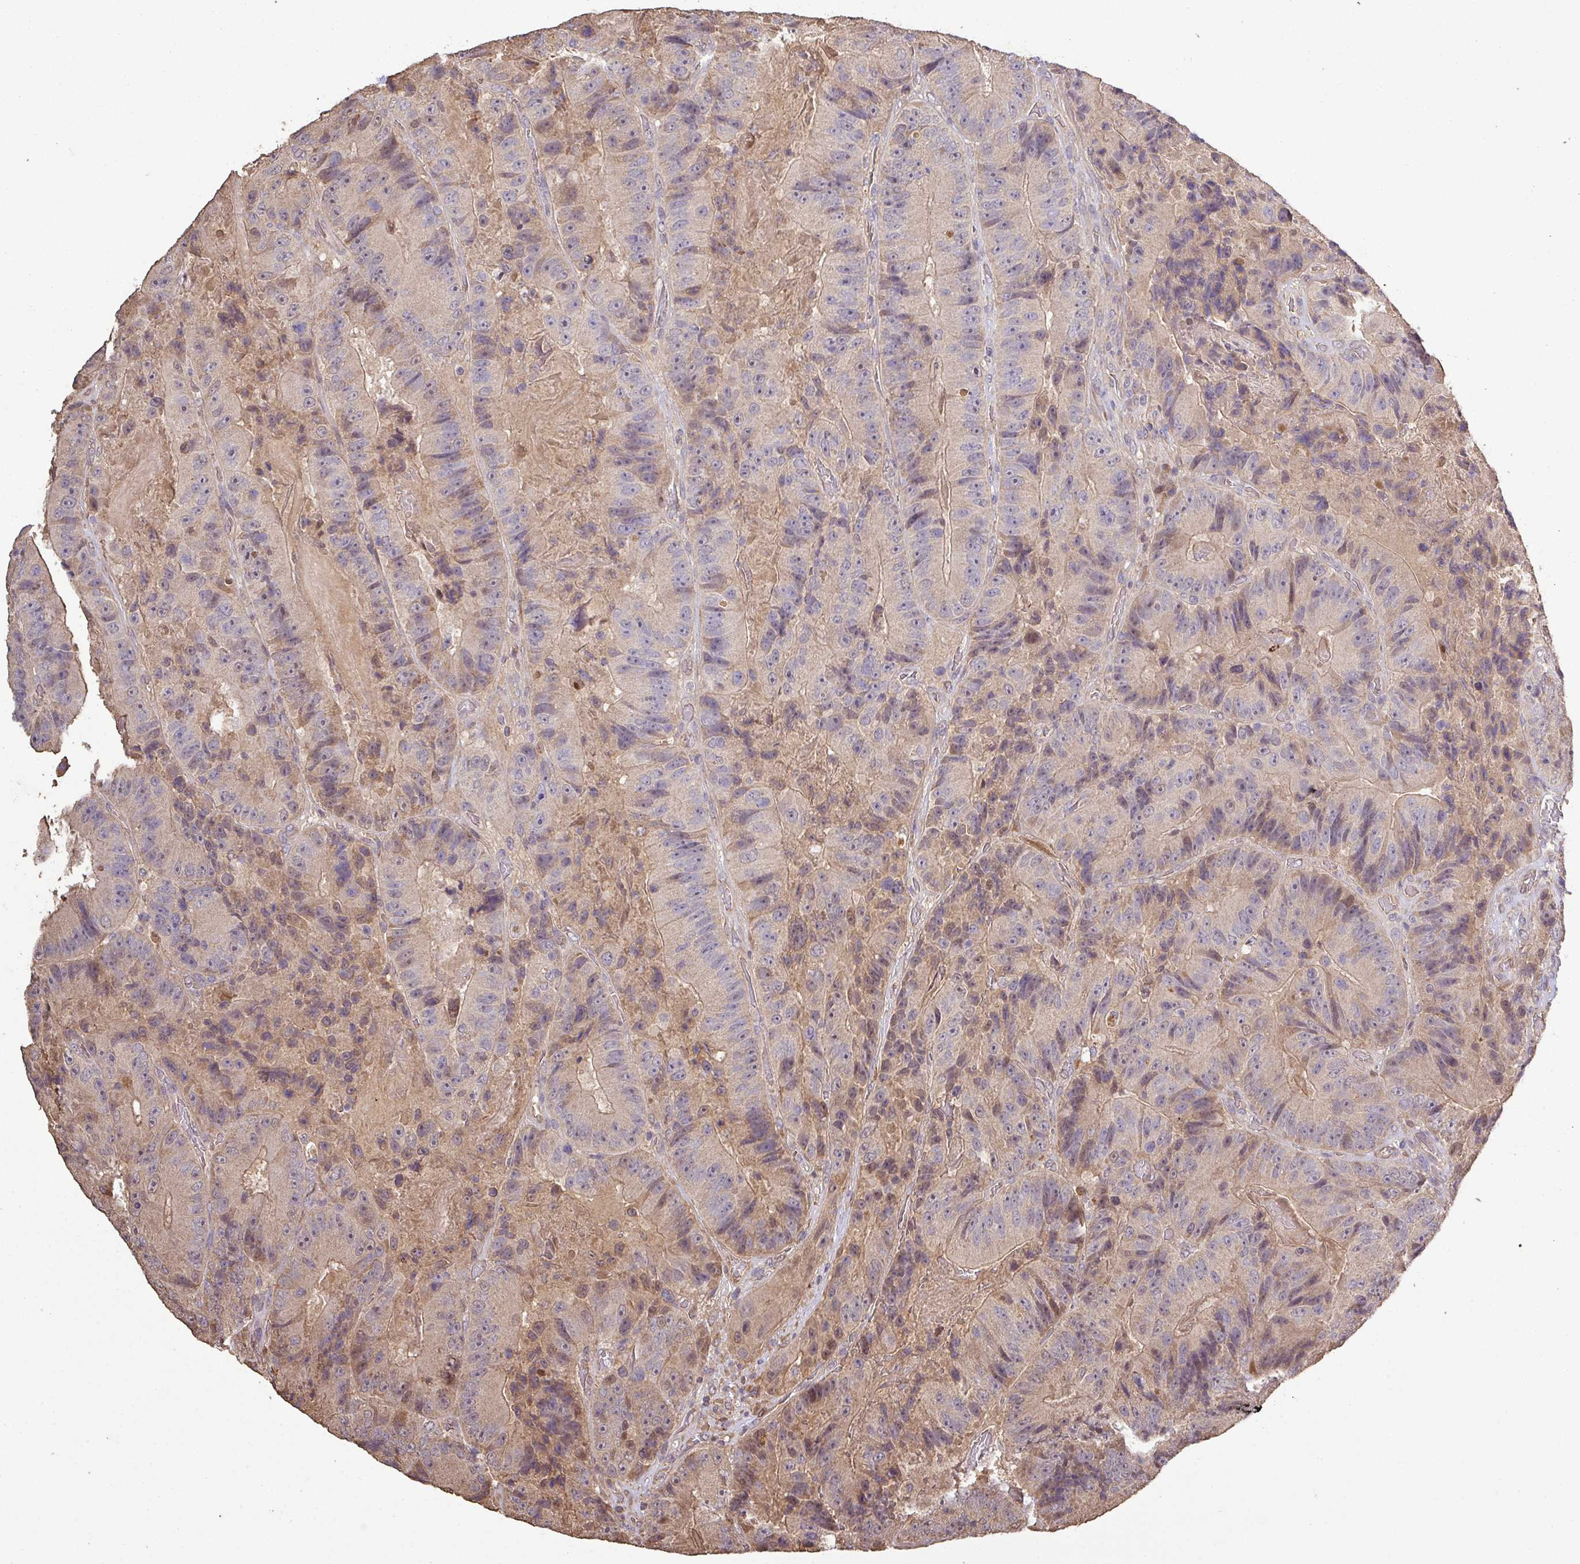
{"staining": {"intensity": "moderate", "quantity": "<25%", "location": "cytoplasmic/membranous"}, "tissue": "colorectal cancer", "cell_type": "Tumor cells", "image_type": "cancer", "snomed": [{"axis": "morphology", "description": "Adenocarcinoma, NOS"}, {"axis": "topography", "description": "Colon"}], "caption": "Approximately <25% of tumor cells in colorectal cancer (adenocarcinoma) exhibit moderate cytoplasmic/membranous protein expression as visualized by brown immunohistochemical staining.", "gene": "ISLR", "patient": {"sex": "female", "age": 86}}